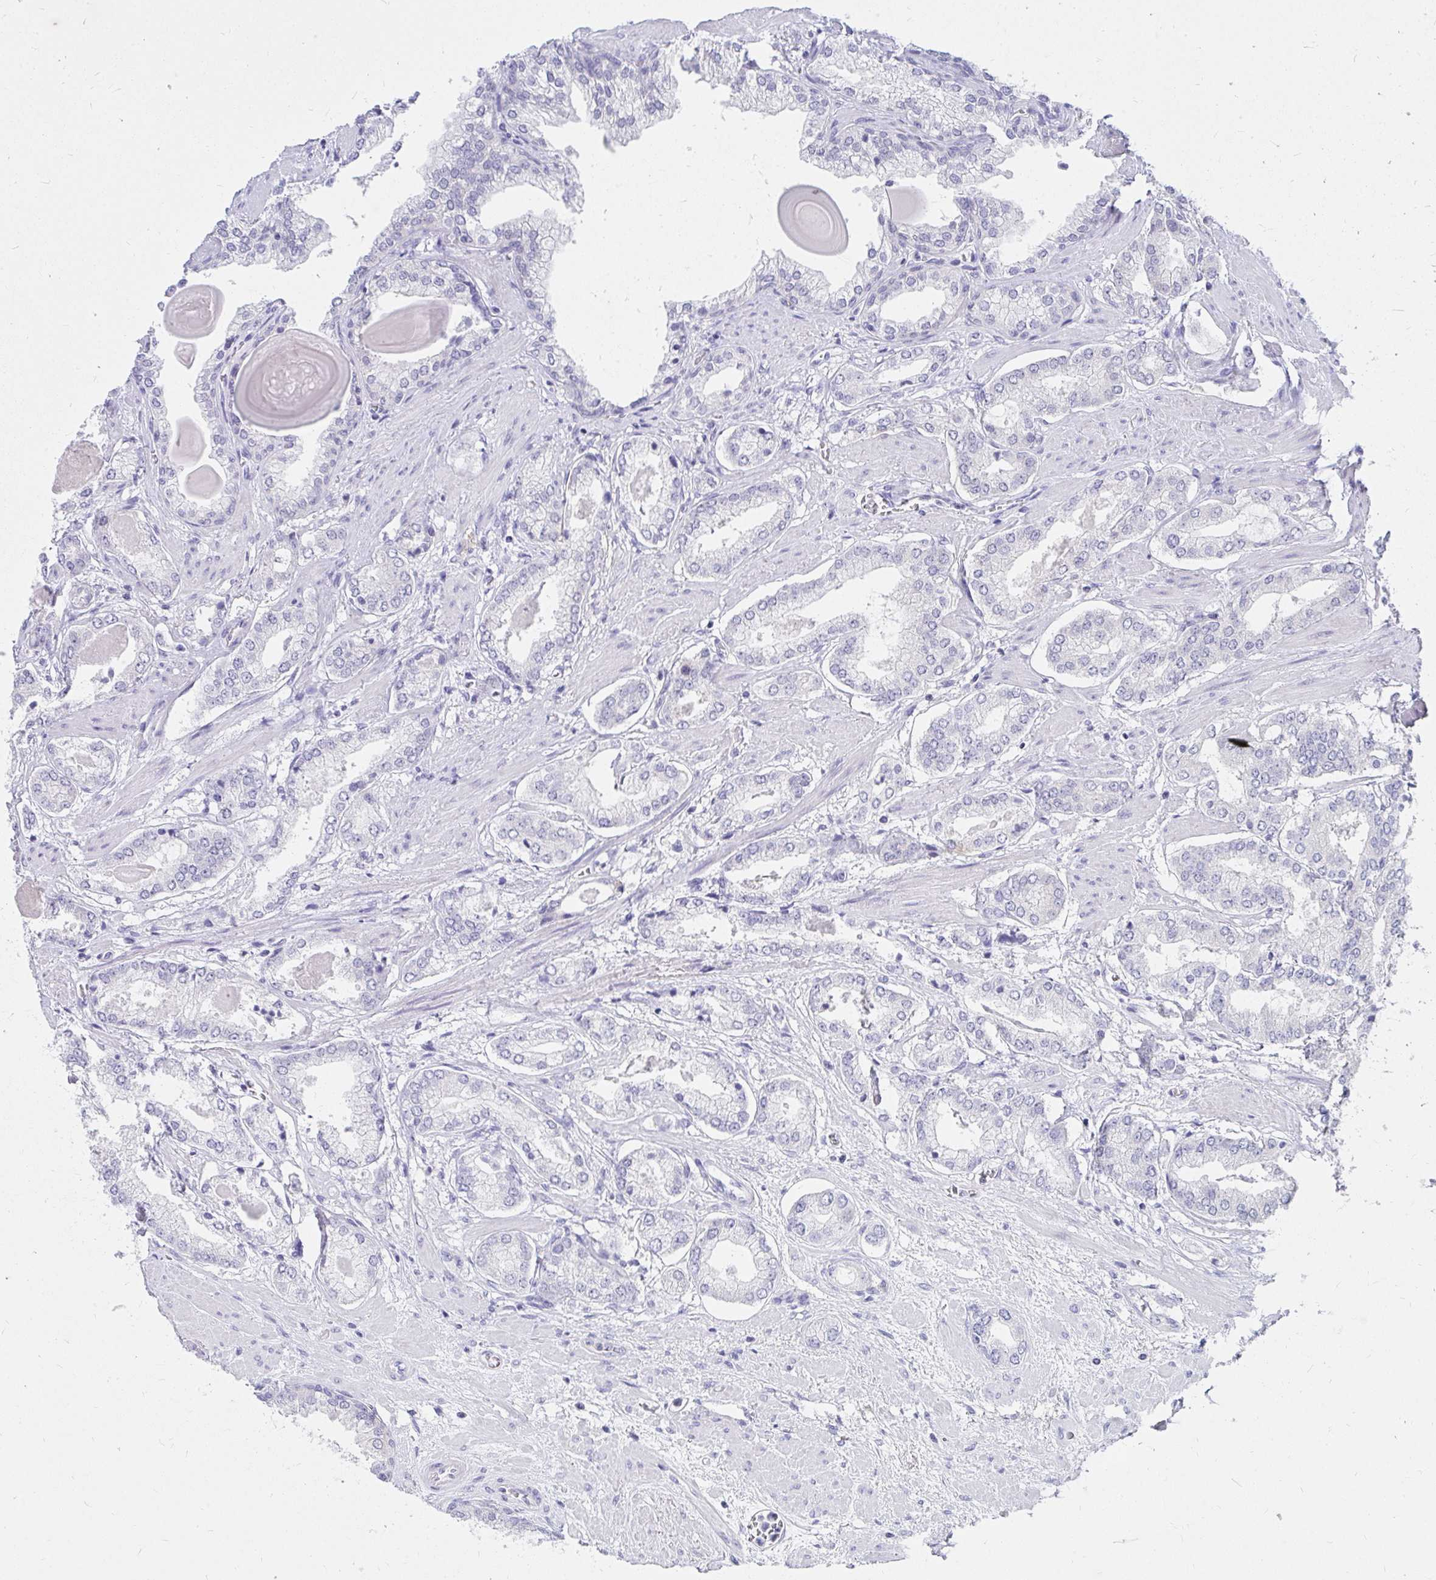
{"staining": {"intensity": "negative", "quantity": "none", "location": "none"}, "tissue": "prostate cancer", "cell_type": "Tumor cells", "image_type": "cancer", "snomed": [{"axis": "morphology", "description": "Adenocarcinoma, Low grade"}, {"axis": "topography", "description": "Prostate"}], "caption": "DAB (3,3'-diaminobenzidine) immunohistochemical staining of prostate cancer demonstrates no significant positivity in tumor cells. Nuclei are stained in blue.", "gene": "C19orf81", "patient": {"sex": "male", "age": 64}}